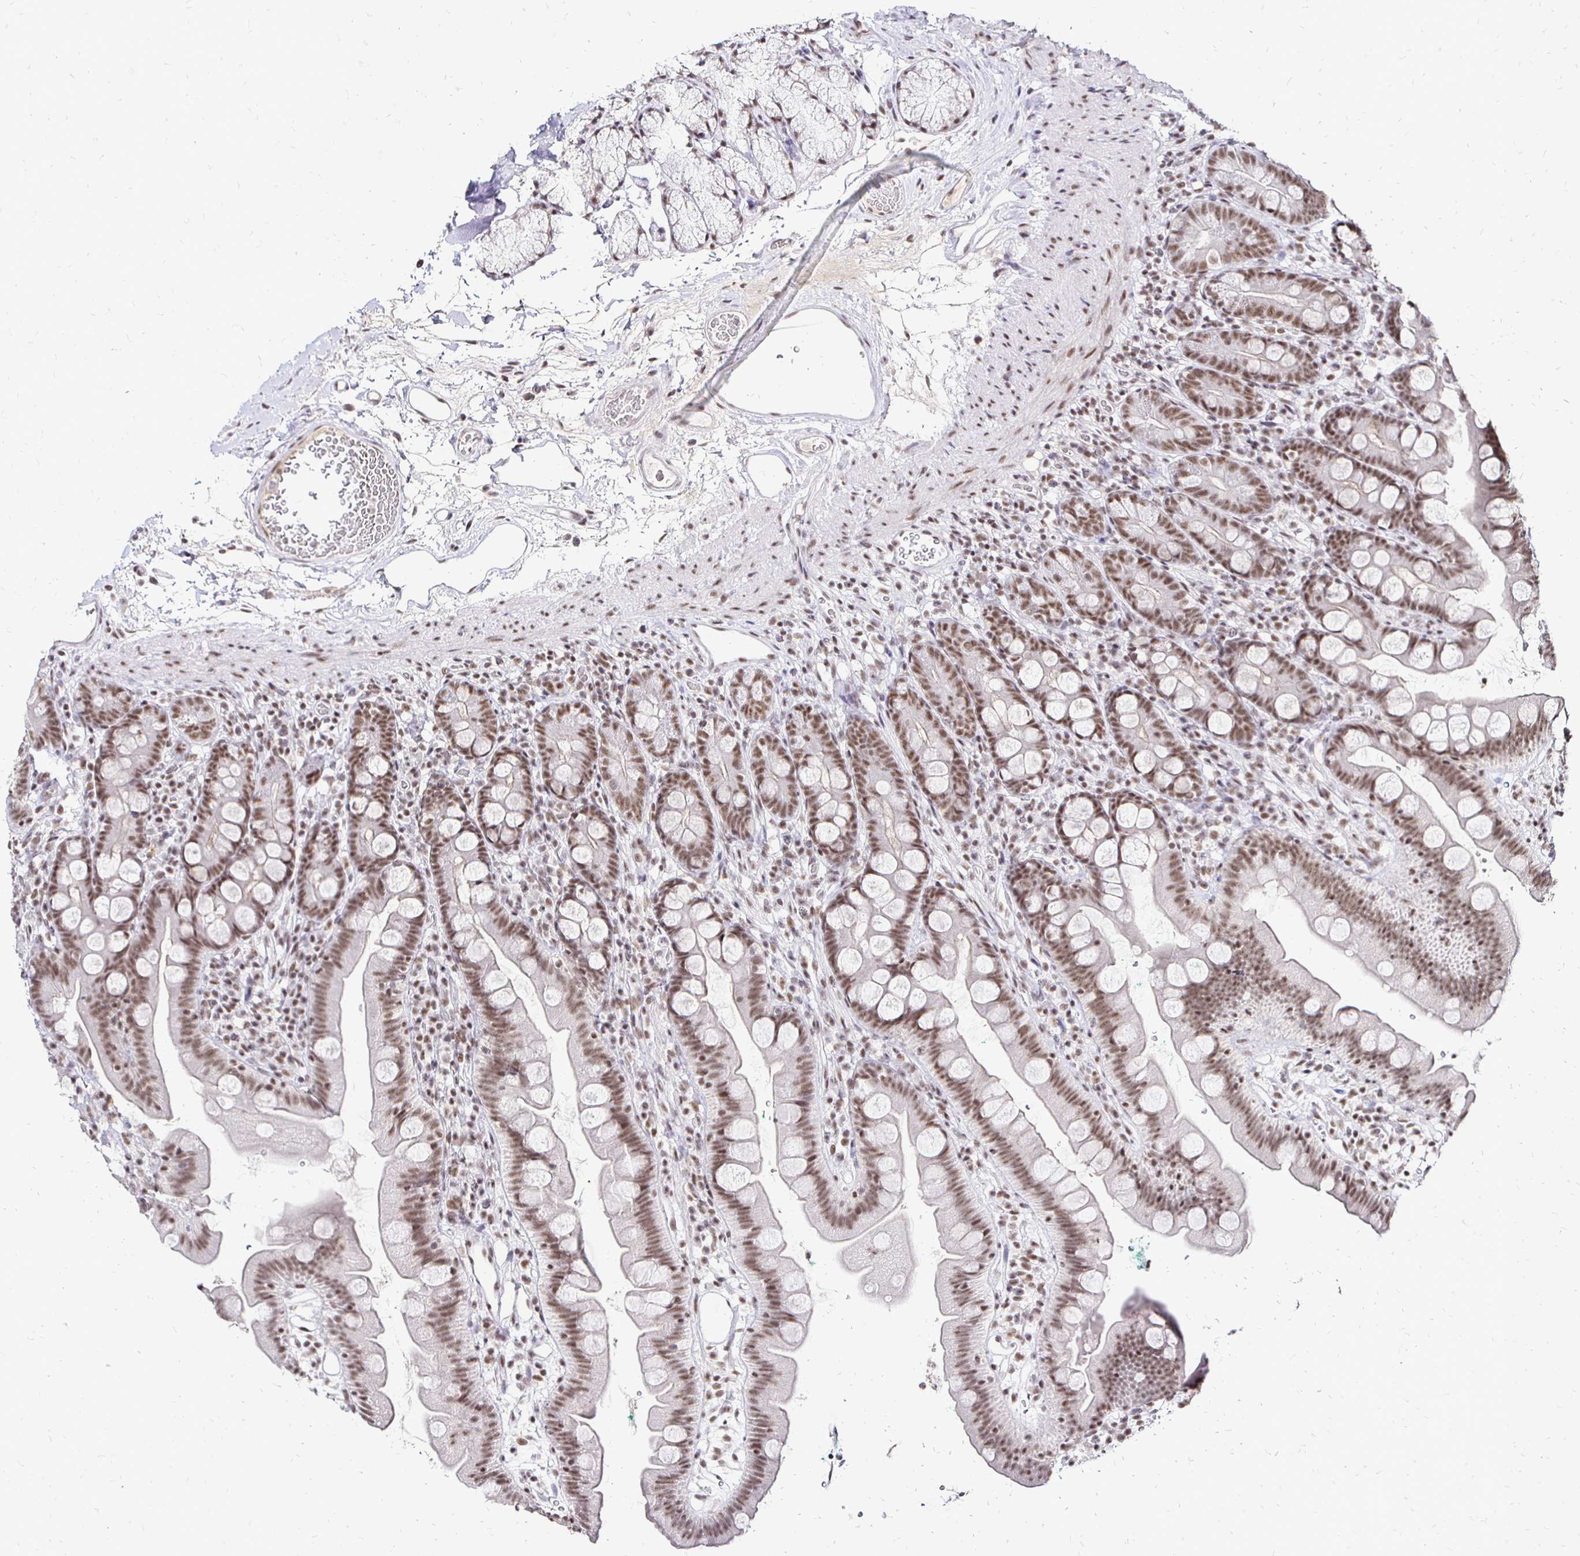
{"staining": {"intensity": "moderate", "quantity": ">75%", "location": "nuclear"}, "tissue": "duodenum", "cell_type": "Glandular cells", "image_type": "normal", "snomed": [{"axis": "morphology", "description": "Normal tissue, NOS"}, {"axis": "topography", "description": "Duodenum"}], "caption": "Protein expression analysis of unremarkable duodenum demonstrates moderate nuclear staining in about >75% of glandular cells. The staining was performed using DAB to visualize the protein expression in brown, while the nuclei were stained in blue with hematoxylin (Magnification: 20x).", "gene": "SIN3A", "patient": {"sex": "female", "age": 67}}